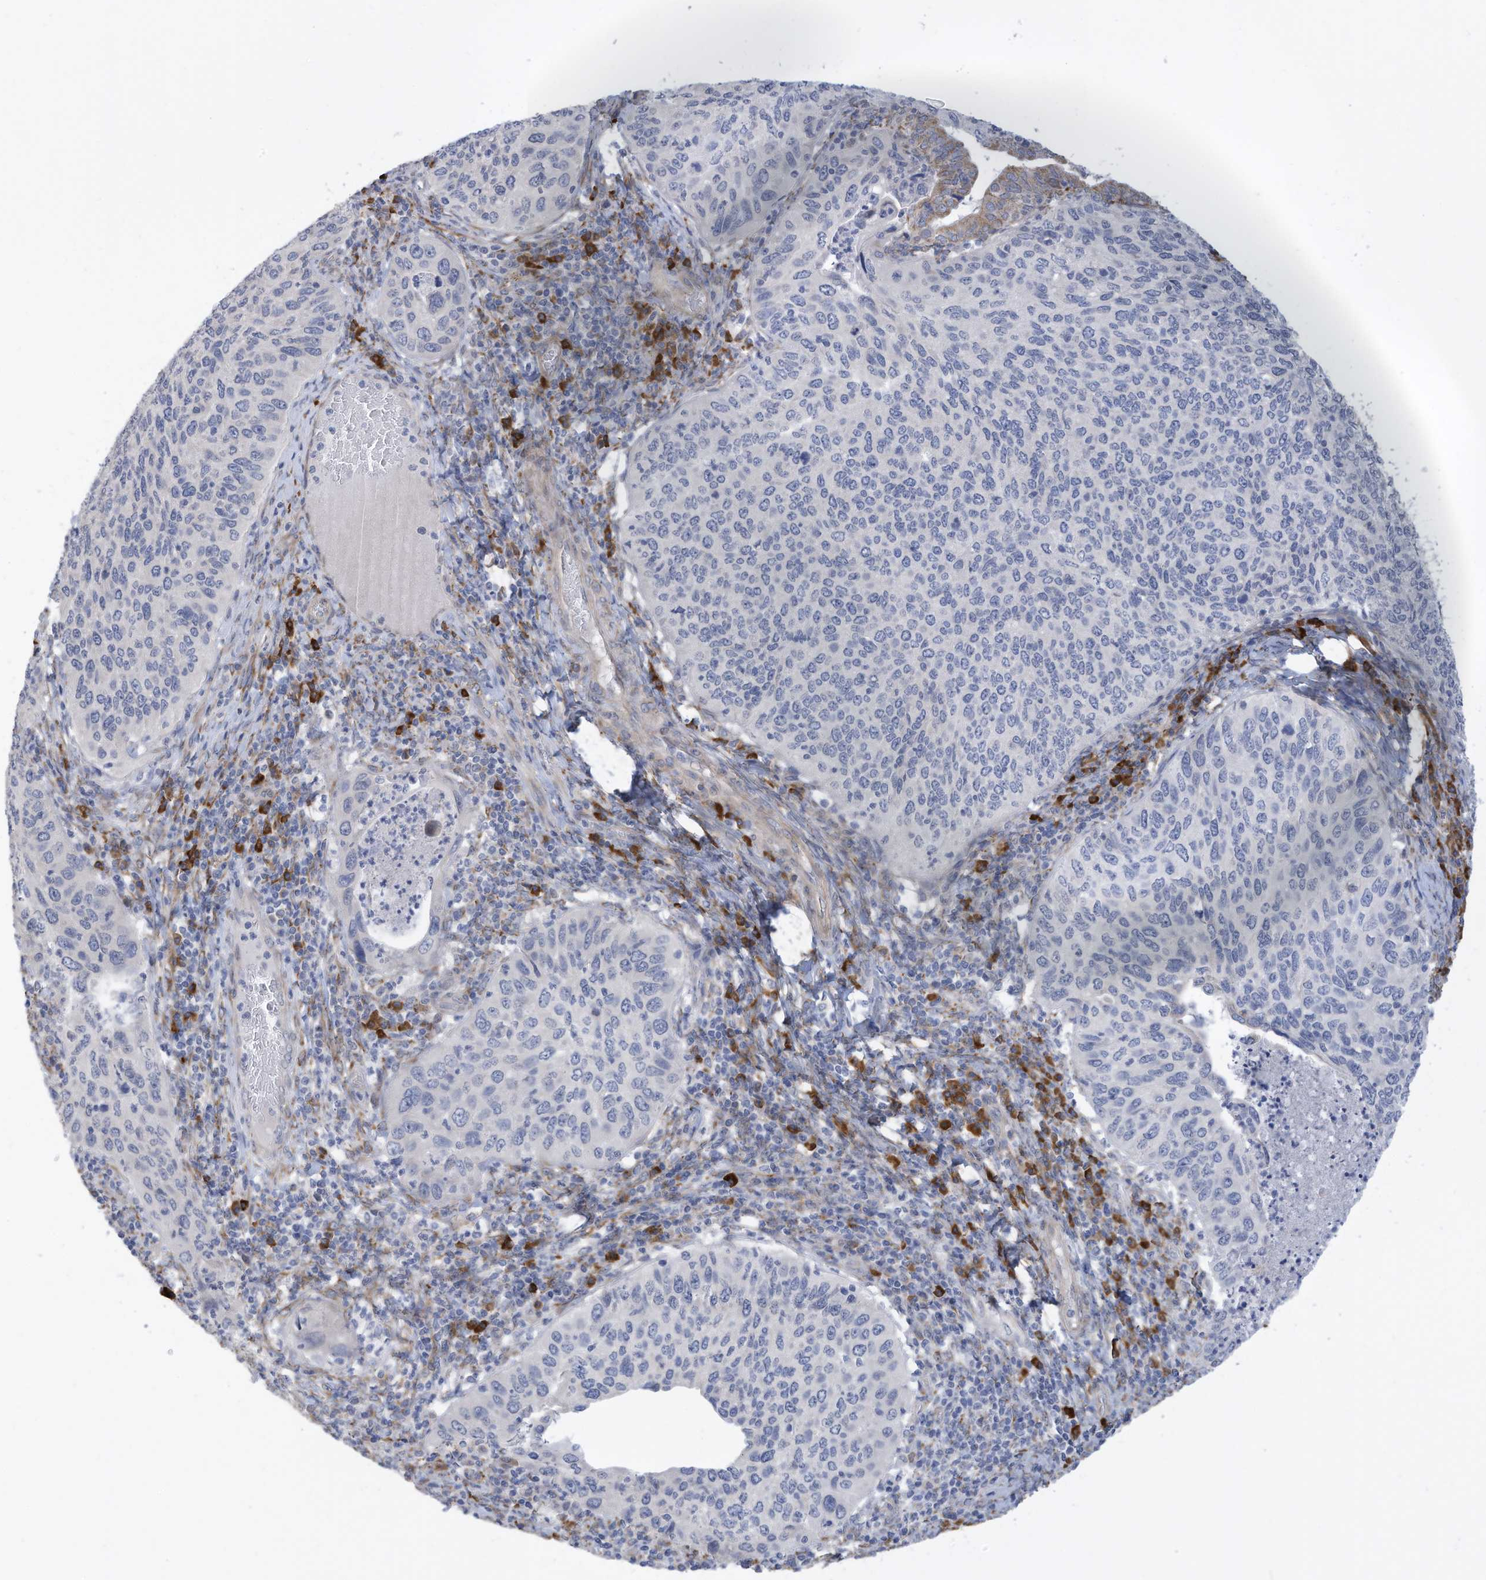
{"staining": {"intensity": "negative", "quantity": "none", "location": "none"}, "tissue": "cervical cancer", "cell_type": "Tumor cells", "image_type": "cancer", "snomed": [{"axis": "morphology", "description": "Squamous cell carcinoma, NOS"}, {"axis": "topography", "description": "Cervix"}], "caption": "The image demonstrates no significant staining in tumor cells of cervical cancer (squamous cell carcinoma).", "gene": "ZNF292", "patient": {"sex": "female", "age": 38}}